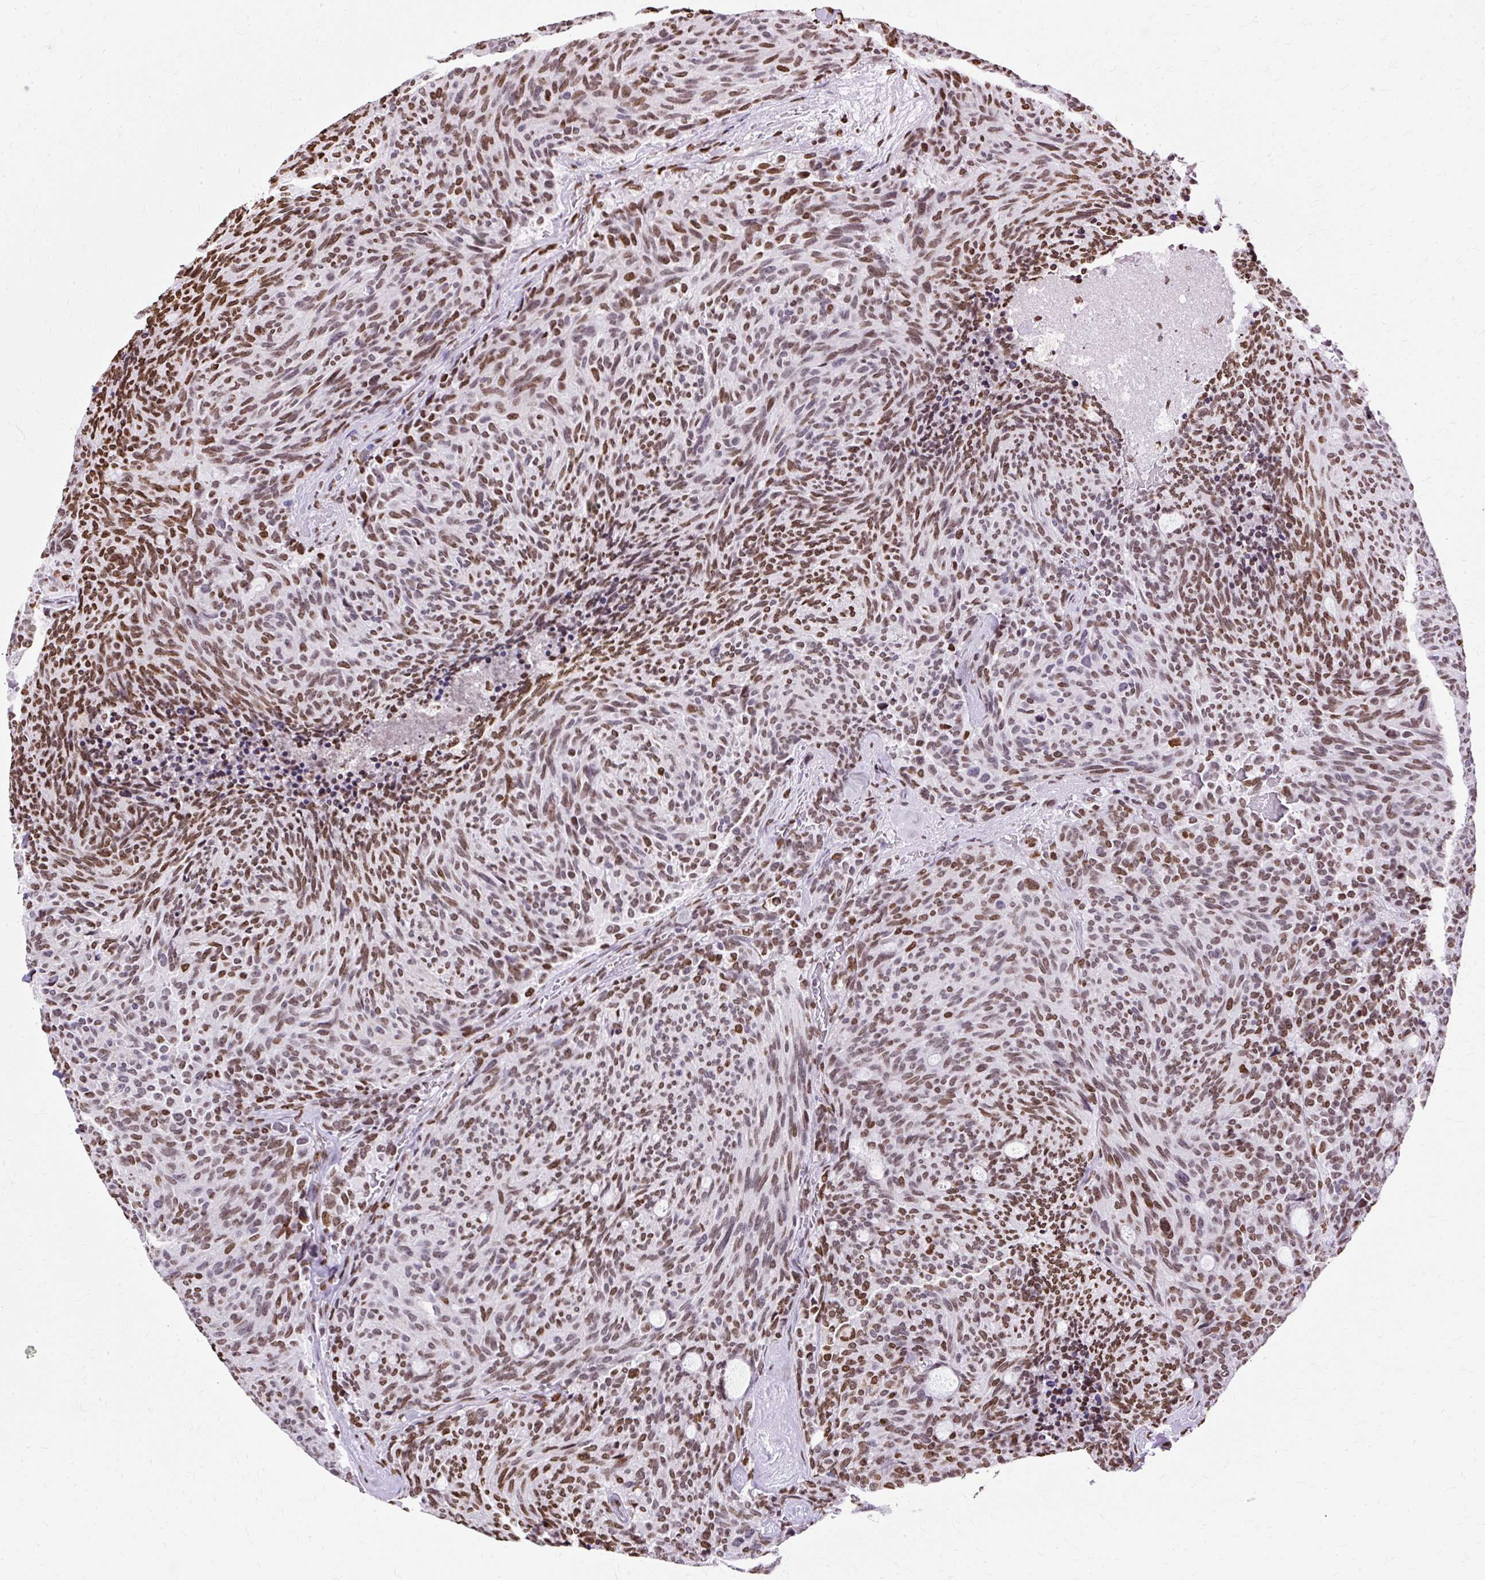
{"staining": {"intensity": "moderate", "quantity": ">75%", "location": "nuclear"}, "tissue": "carcinoid", "cell_type": "Tumor cells", "image_type": "cancer", "snomed": [{"axis": "morphology", "description": "Carcinoid, malignant, NOS"}, {"axis": "topography", "description": "Pancreas"}], "caption": "Approximately >75% of tumor cells in human malignant carcinoid exhibit moderate nuclear protein positivity as visualized by brown immunohistochemical staining.", "gene": "TMEM184C", "patient": {"sex": "female", "age": 54}}